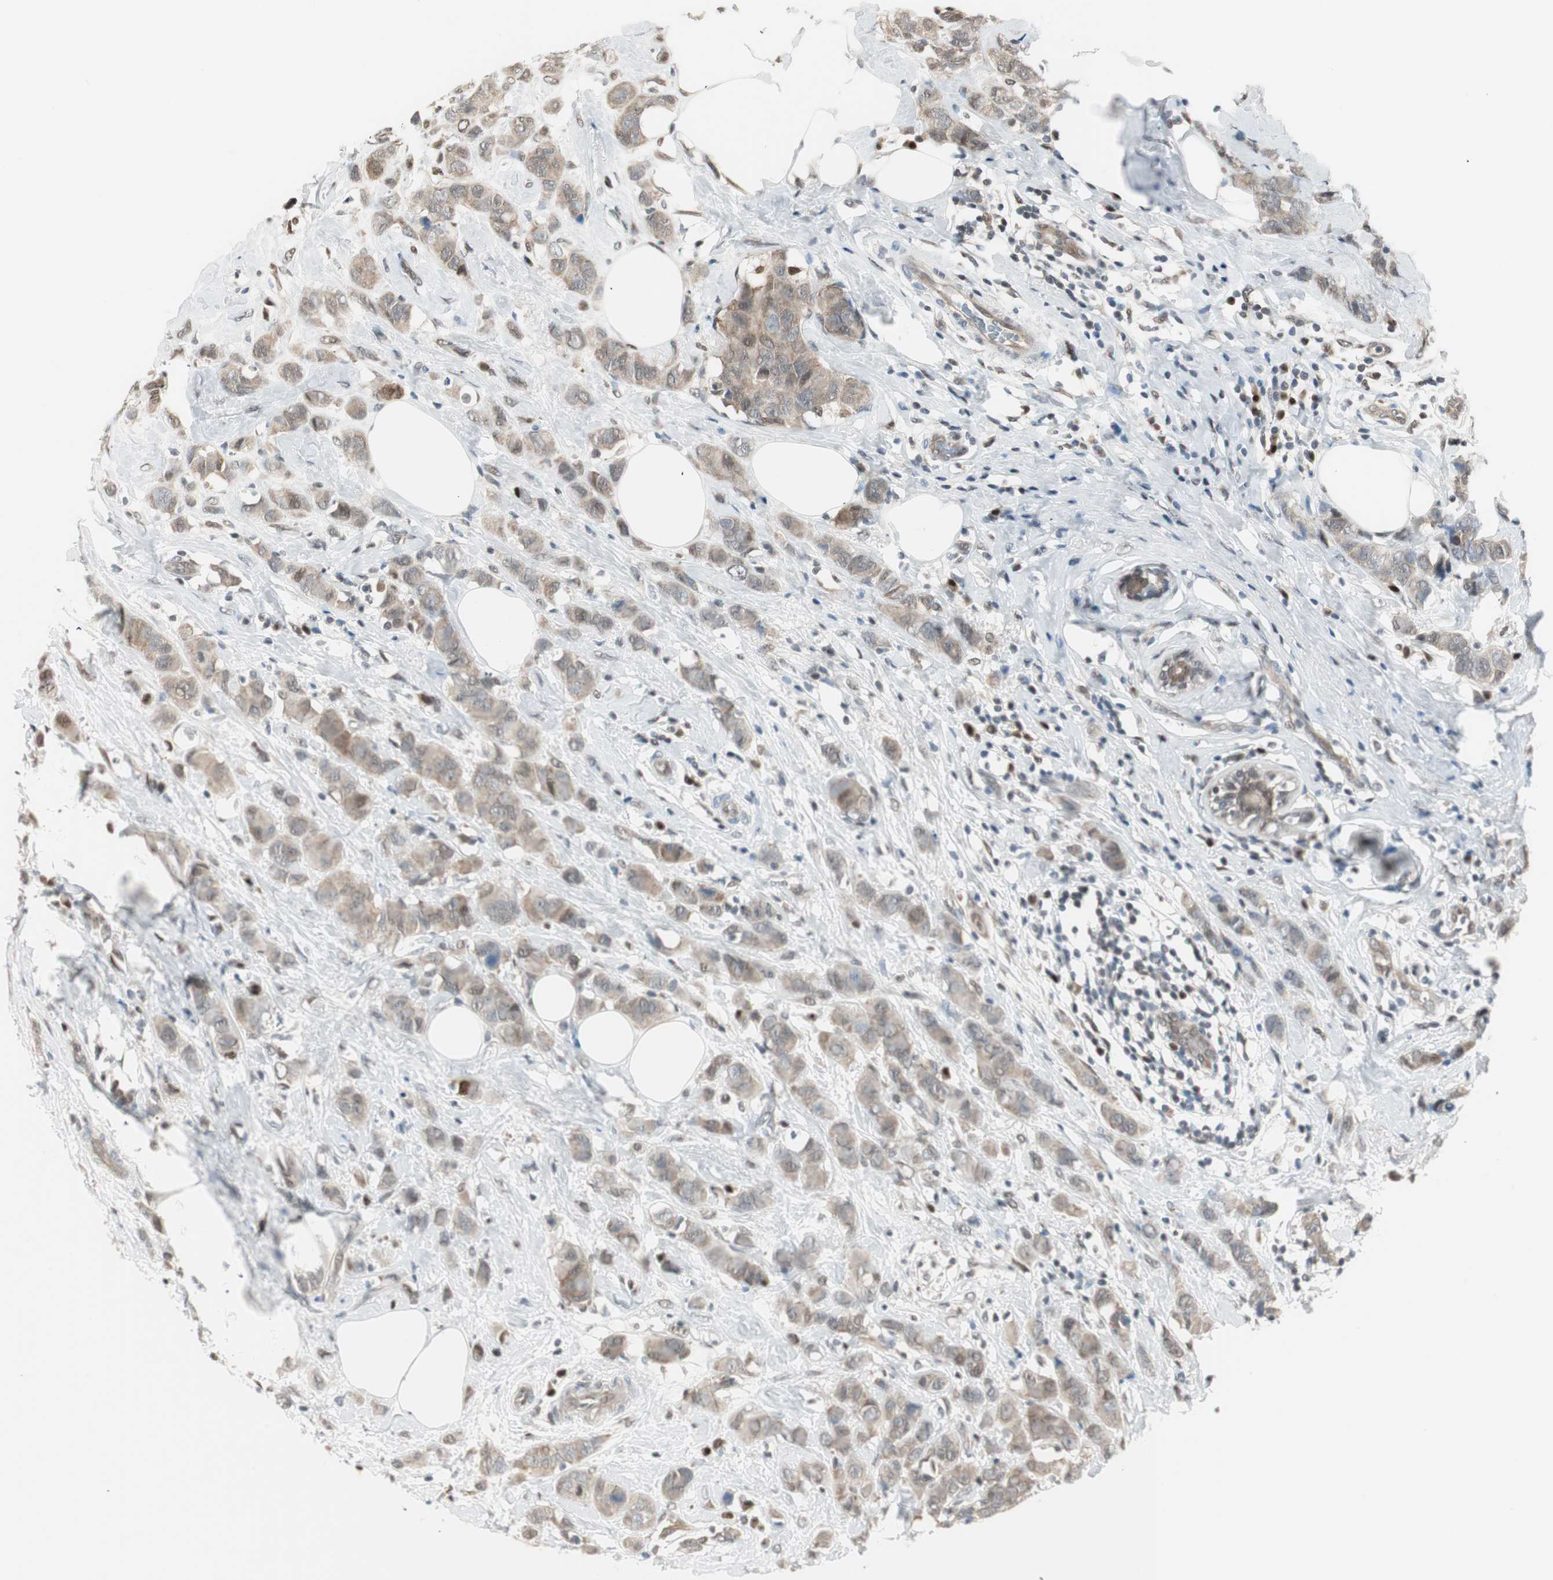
{"staining": {"intensity": "moderate", "quantity": ">75%", "location": "cytoplasmic/membranous"}, "tissue": "breast cancer", "cell_type": "Tumor cells", "image_type": "cancer", "snomed": [{"axis": "morphology", "description": "Normal tissue, NOS"}, {"axis": "morphology", "description": "Duct carcinoma"}, {"axis": "topography", "description": "Breast"}], "caption": "Immunohistochemistry of human breast cancer demonstrates medium levels of moderate cytoplasmic/membranous staining in about >75% of tumor cells.", "gene": "LONP2", "patient": {"sex": "female", "age": 50}}